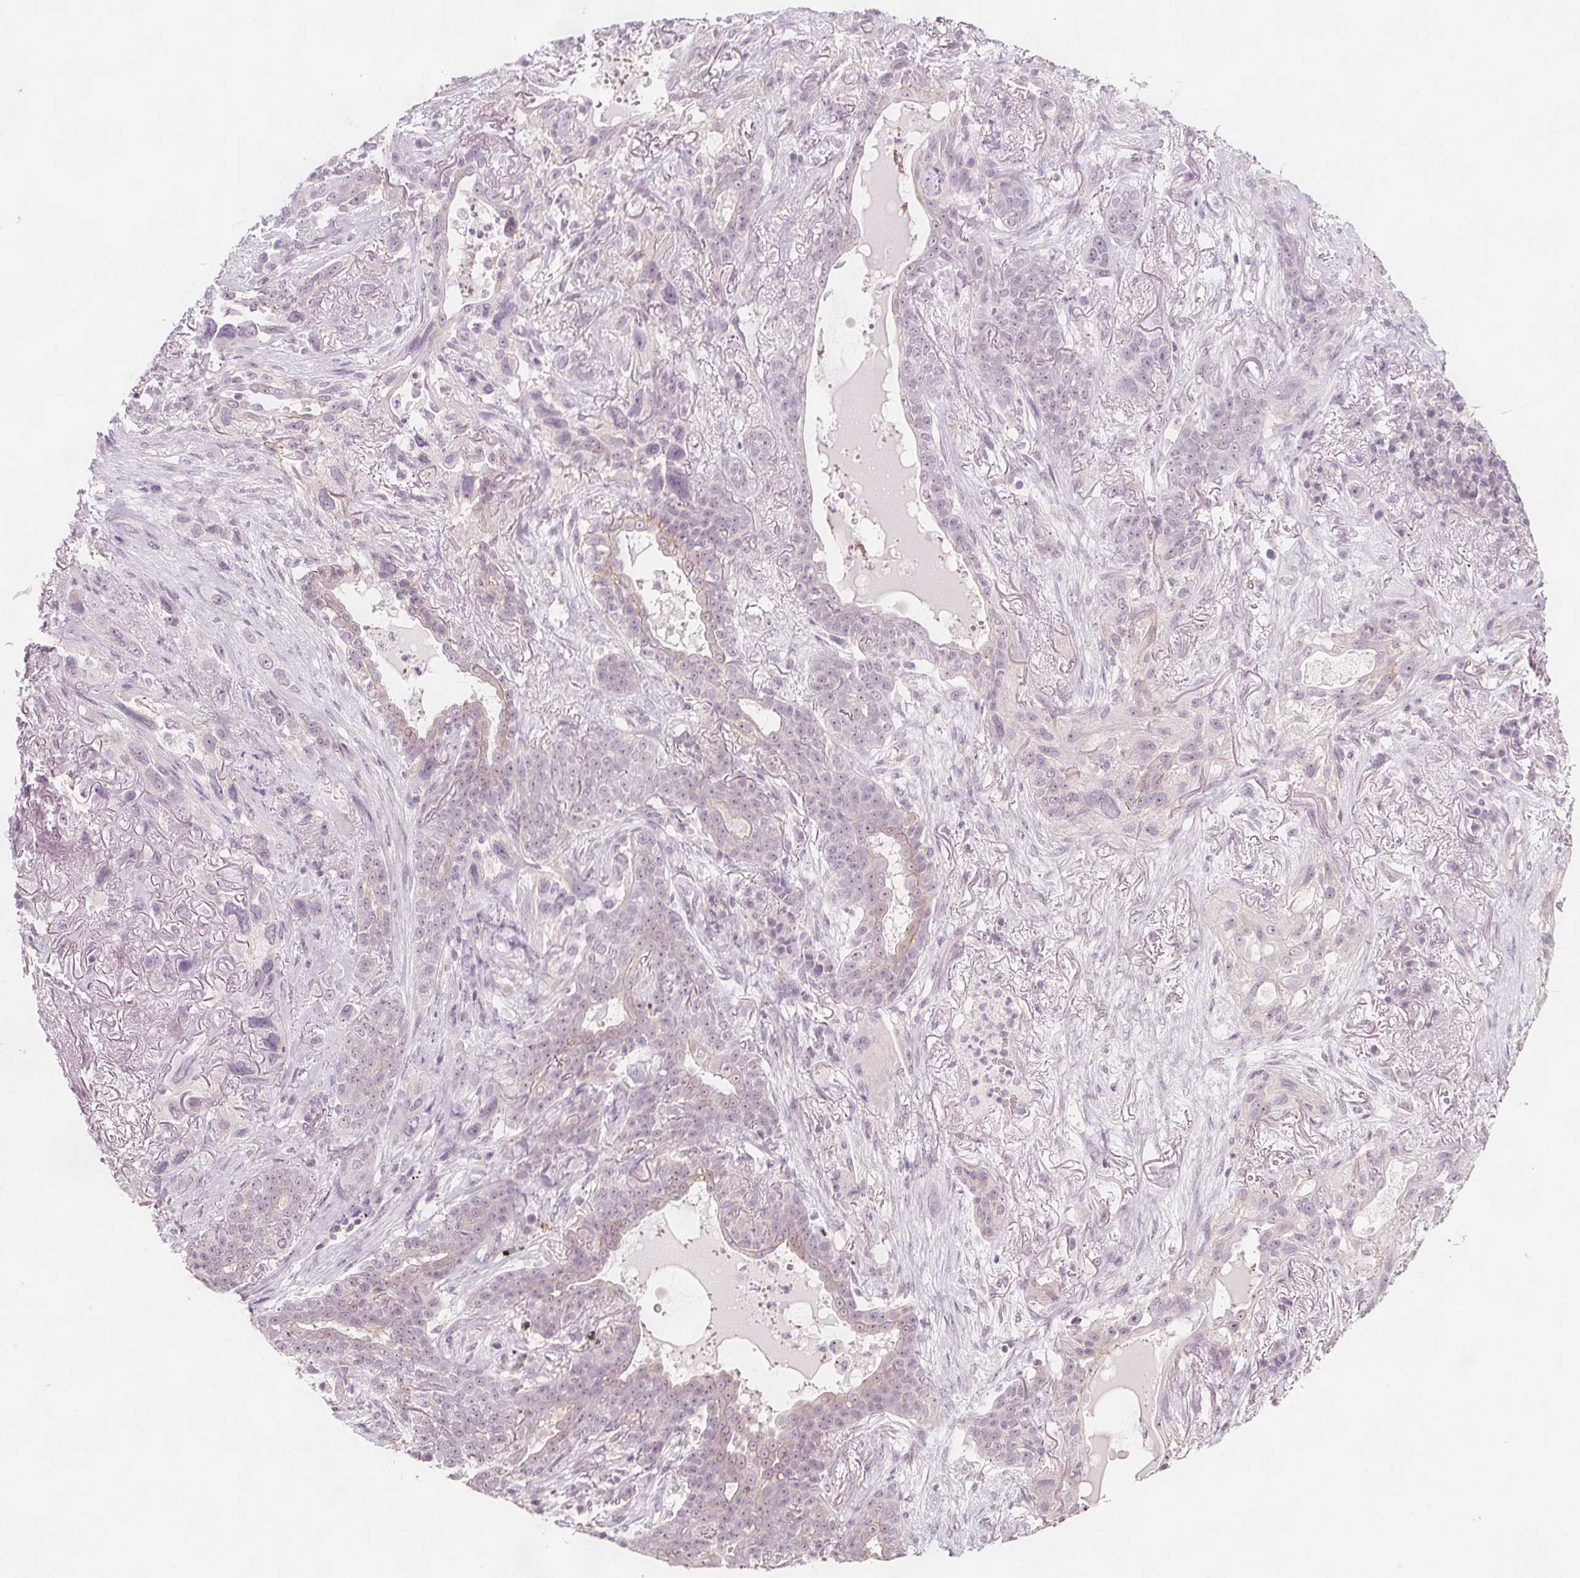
{"staining": {"intensity": "negative", "quantity": "none", "location": "none"}, "tissue": "lung cancer", "cell_type": "Tumor cells", "image_type": "cancer", "snomed": [{"axis": "morphology", "description": "Squamous cell carcinoma, NOS"}, {"axis": "topography", "description": "Lung"}], "caption": "Immunohistochemistry (IHC) of human lung cancer (squamous cell carcinoma) reveals no positivity in tumor cells.", "gene": "C1orf167", "patient": {"sex": "female", "age": 70}}